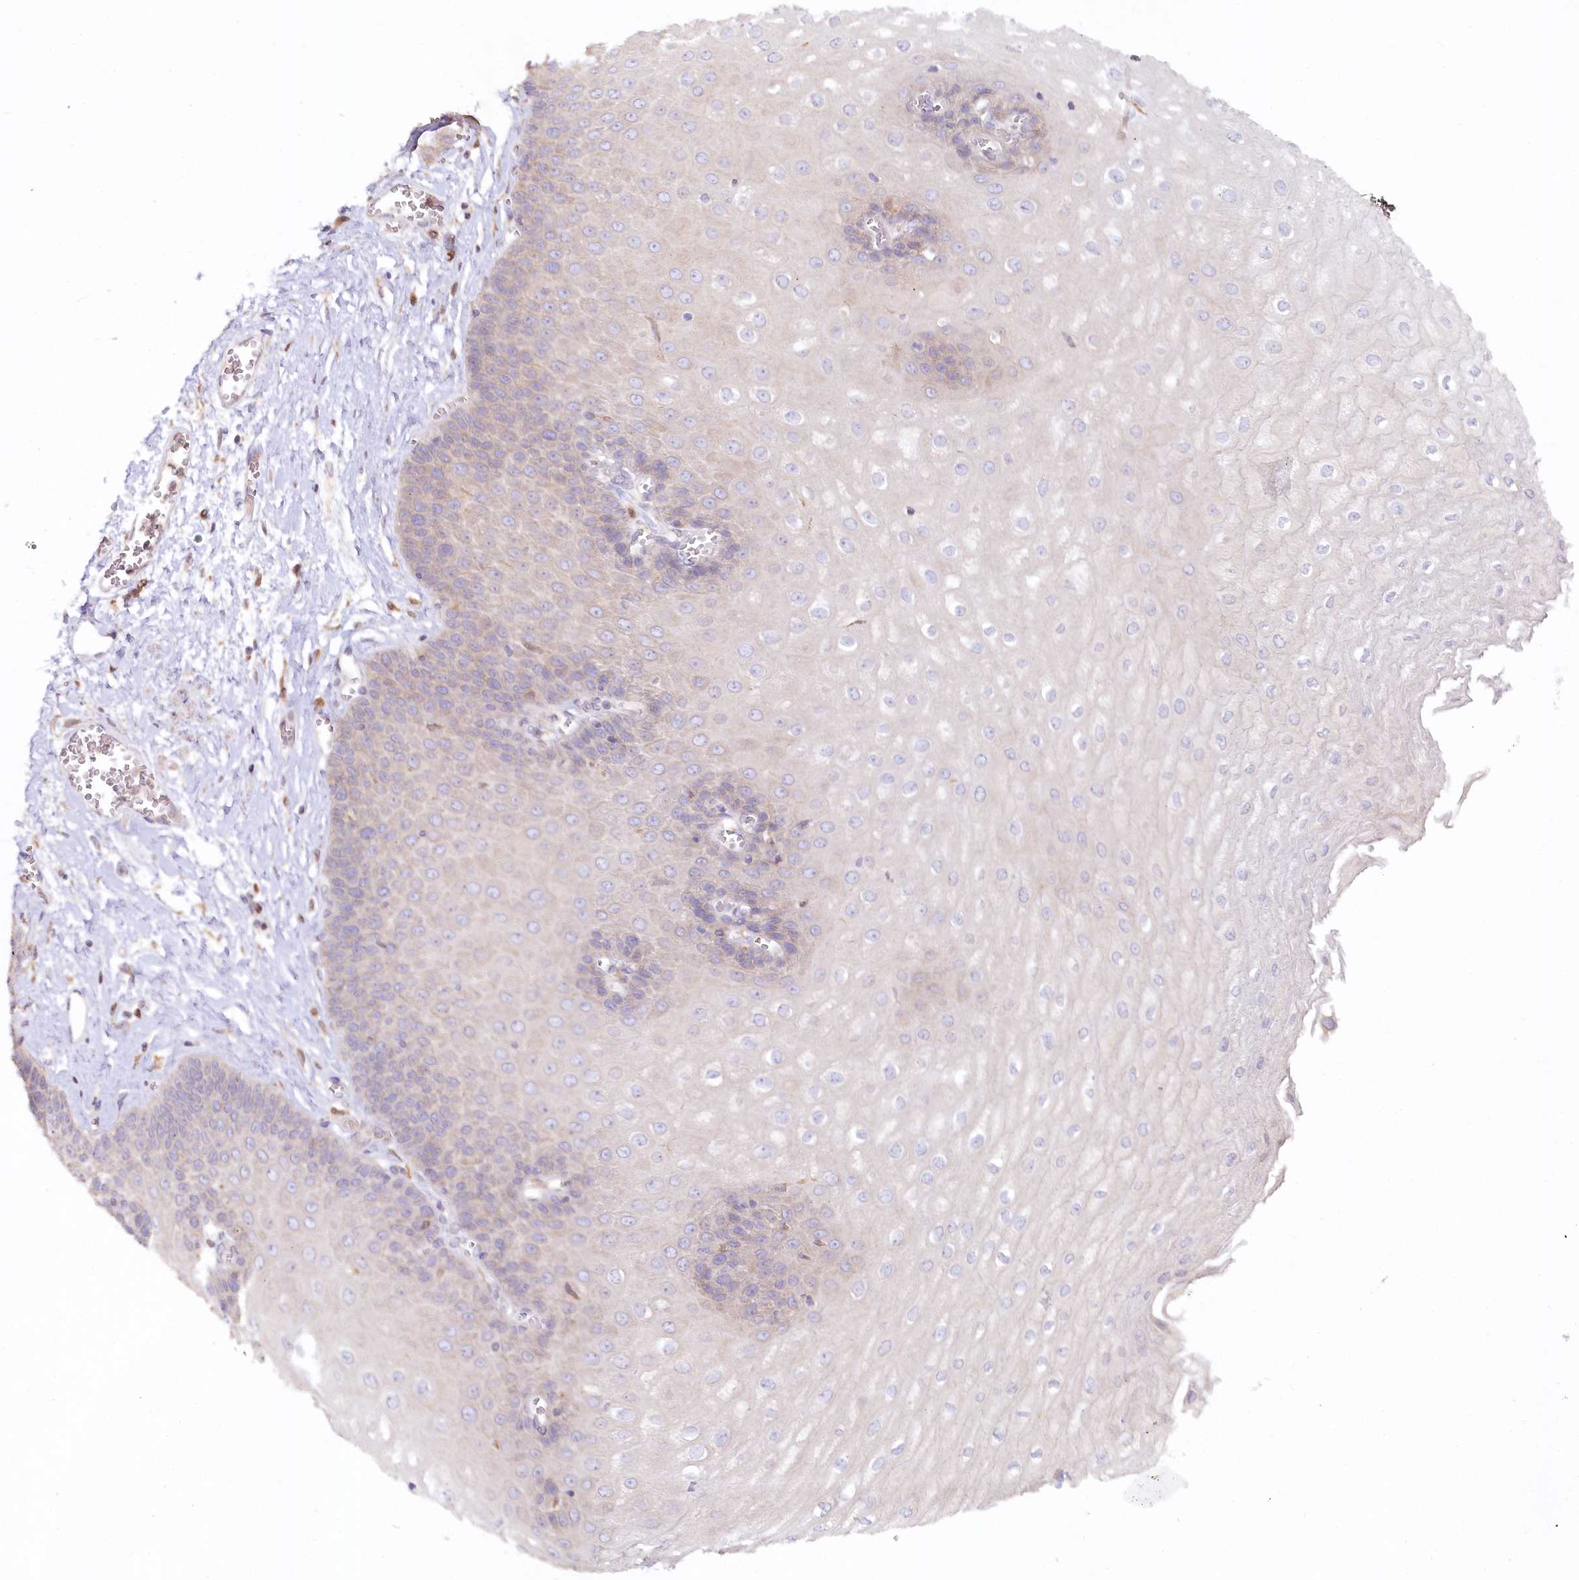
{"staining": {"intensity": "weak", "quantity": "25%-75%", "location": "cytoplasmic/membranous"}, "tissue": "esophagus", "cell_type": "Squamous epithelial cells", "image_type": "normal", "snomed": [{"axis": "morphology", "description": "Normal tissue, NOS"}, {"axis": "topography", "description": "Esophagus"}], "caption": "The immunohistochemical stain labels weak cytoplasmic/membranous staining in squamous epithelial cells of unremarkable esophagus.", "gene": "PAIP2", "patient": {"sex": "male", "age": 60}}